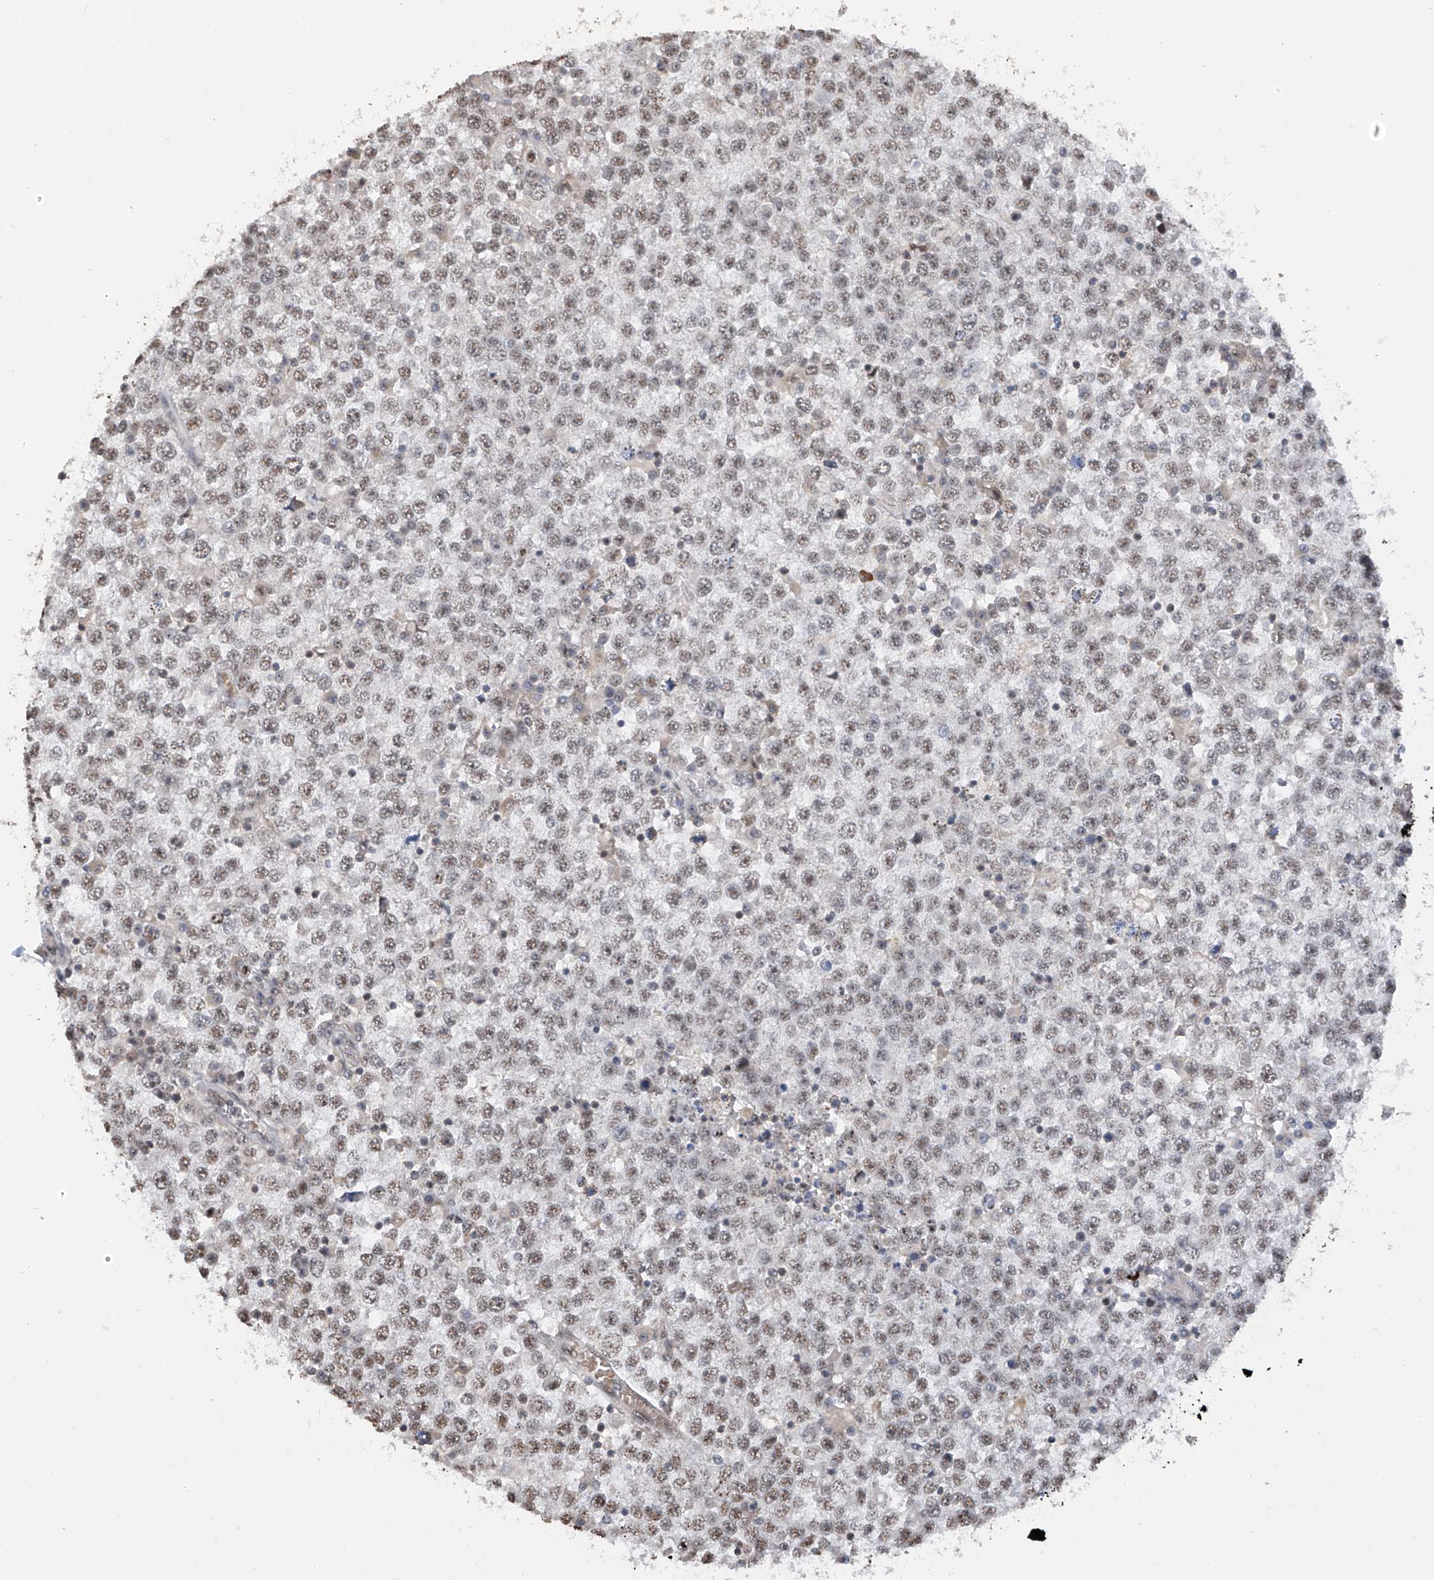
{"staining": {"intensity": "weak", "quantity": ">75%", "location": "nuclear"}, "tissue": "testis cancer", "cell_type": "Tumor cells", "image_type": "cancer", "snomed": [{"axis": "morphology", "description": "Seminoma, NOS"}, {"axis": "topography", "description": "Testis"}], "caption": "Immunohistochemistry histopathology image of testis cancer stained for a protein (brown), which demonstrates low levels of weak nuclear positivity in about >75% of tumor cells.", "gene": "C1orf131", "patient": {"sex": "male", "age": 65}}